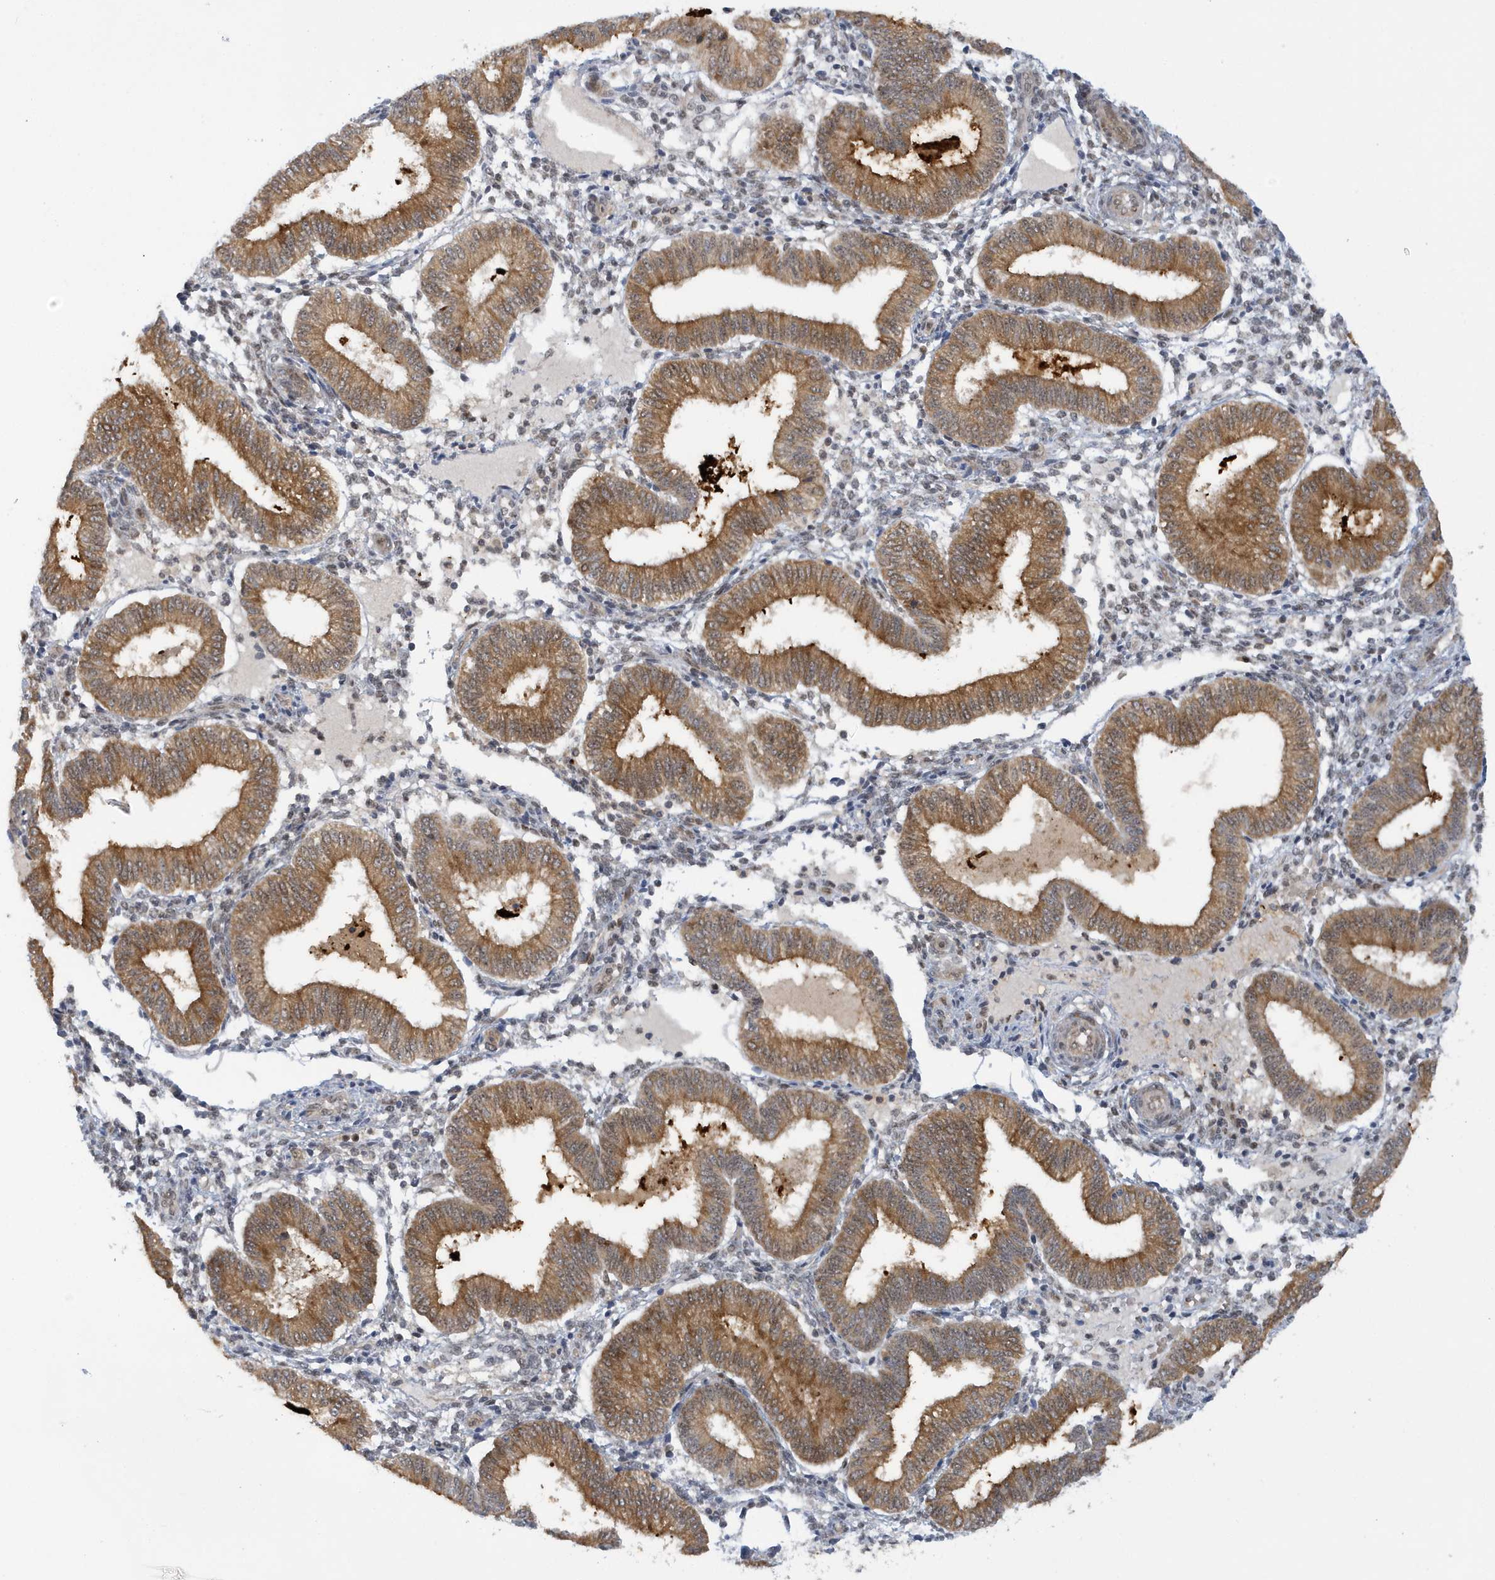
{"staining": {"intensity": "moderate", "quantity": "25%-75%", "location": "cytoplasmic/membranous,nuclear"}, "tissue": "endometrium", "cell_type": "Cells in endometrial stroma", "image_type": "normal", "snomed": [{"axis": "morphology", "description": "Normal tissue, NOS"}, {"axis": "topography", "description": "Endometrium"}], "caption": "IHC image of normal endometrium stained for a protein (brown), which exhibits medium levels of moderate cytoplasmic/membranous,nuclear positivity in approximately 25%-75% of cells in endometrial stroma.", "gene": "ATG4A", "patient": {"sex": "female", "age": 39}}